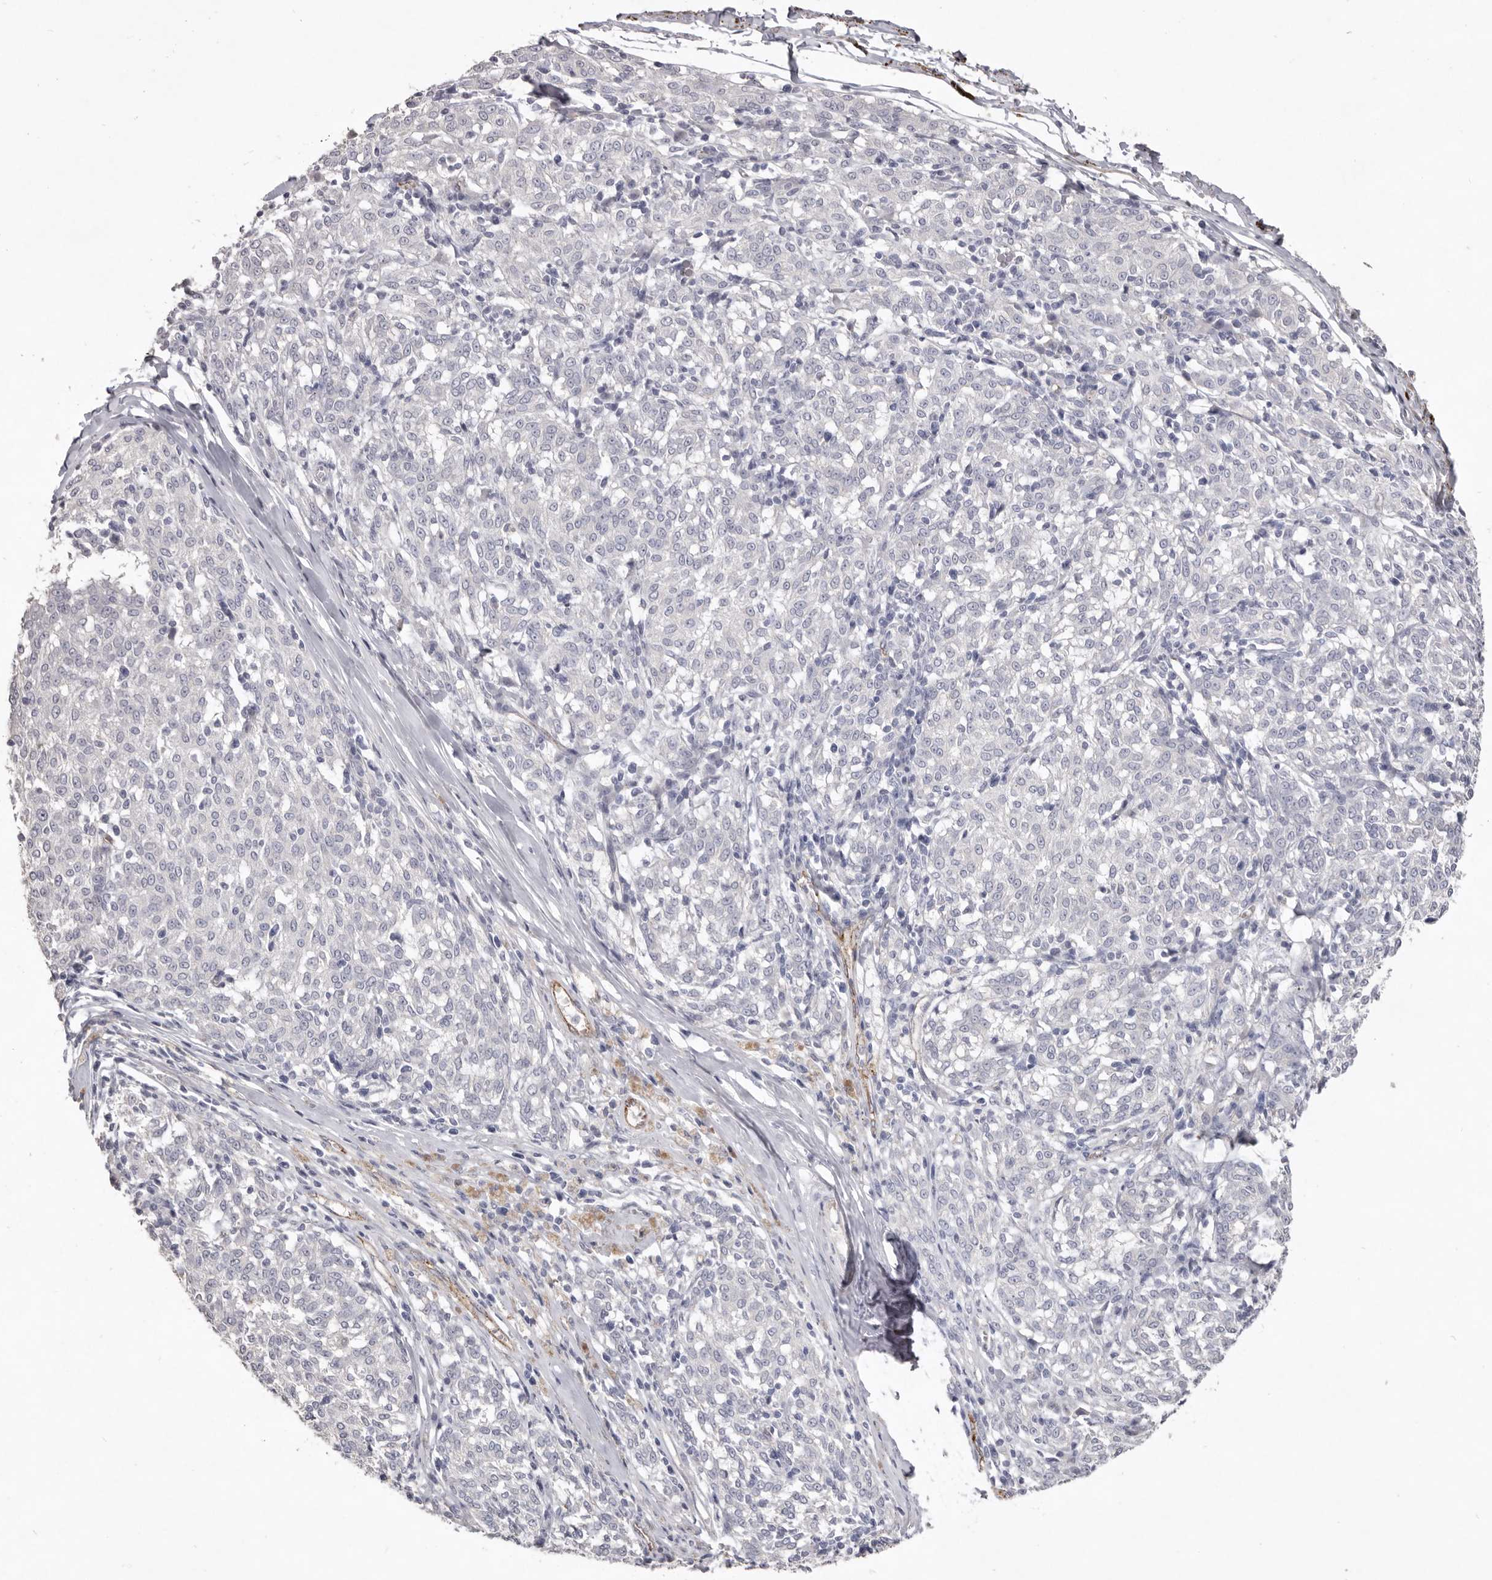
{"staining": {"intensity": "negative", "quantity": "none", "location": "none"}, "tissue": "melanoma", "cell_type": "Tumor cells", "image_type": "cancer", "snomed": [{"axis": "morphology", "description": "Malignant melanoma, NOS"}, {"axis": "topography", "description": "Skin"}], "caption": "Tumor cells are negative for protein expression in human melanoma.", "gene": "ZYG11B", "patient": {"sex": "female", "age": 72}}